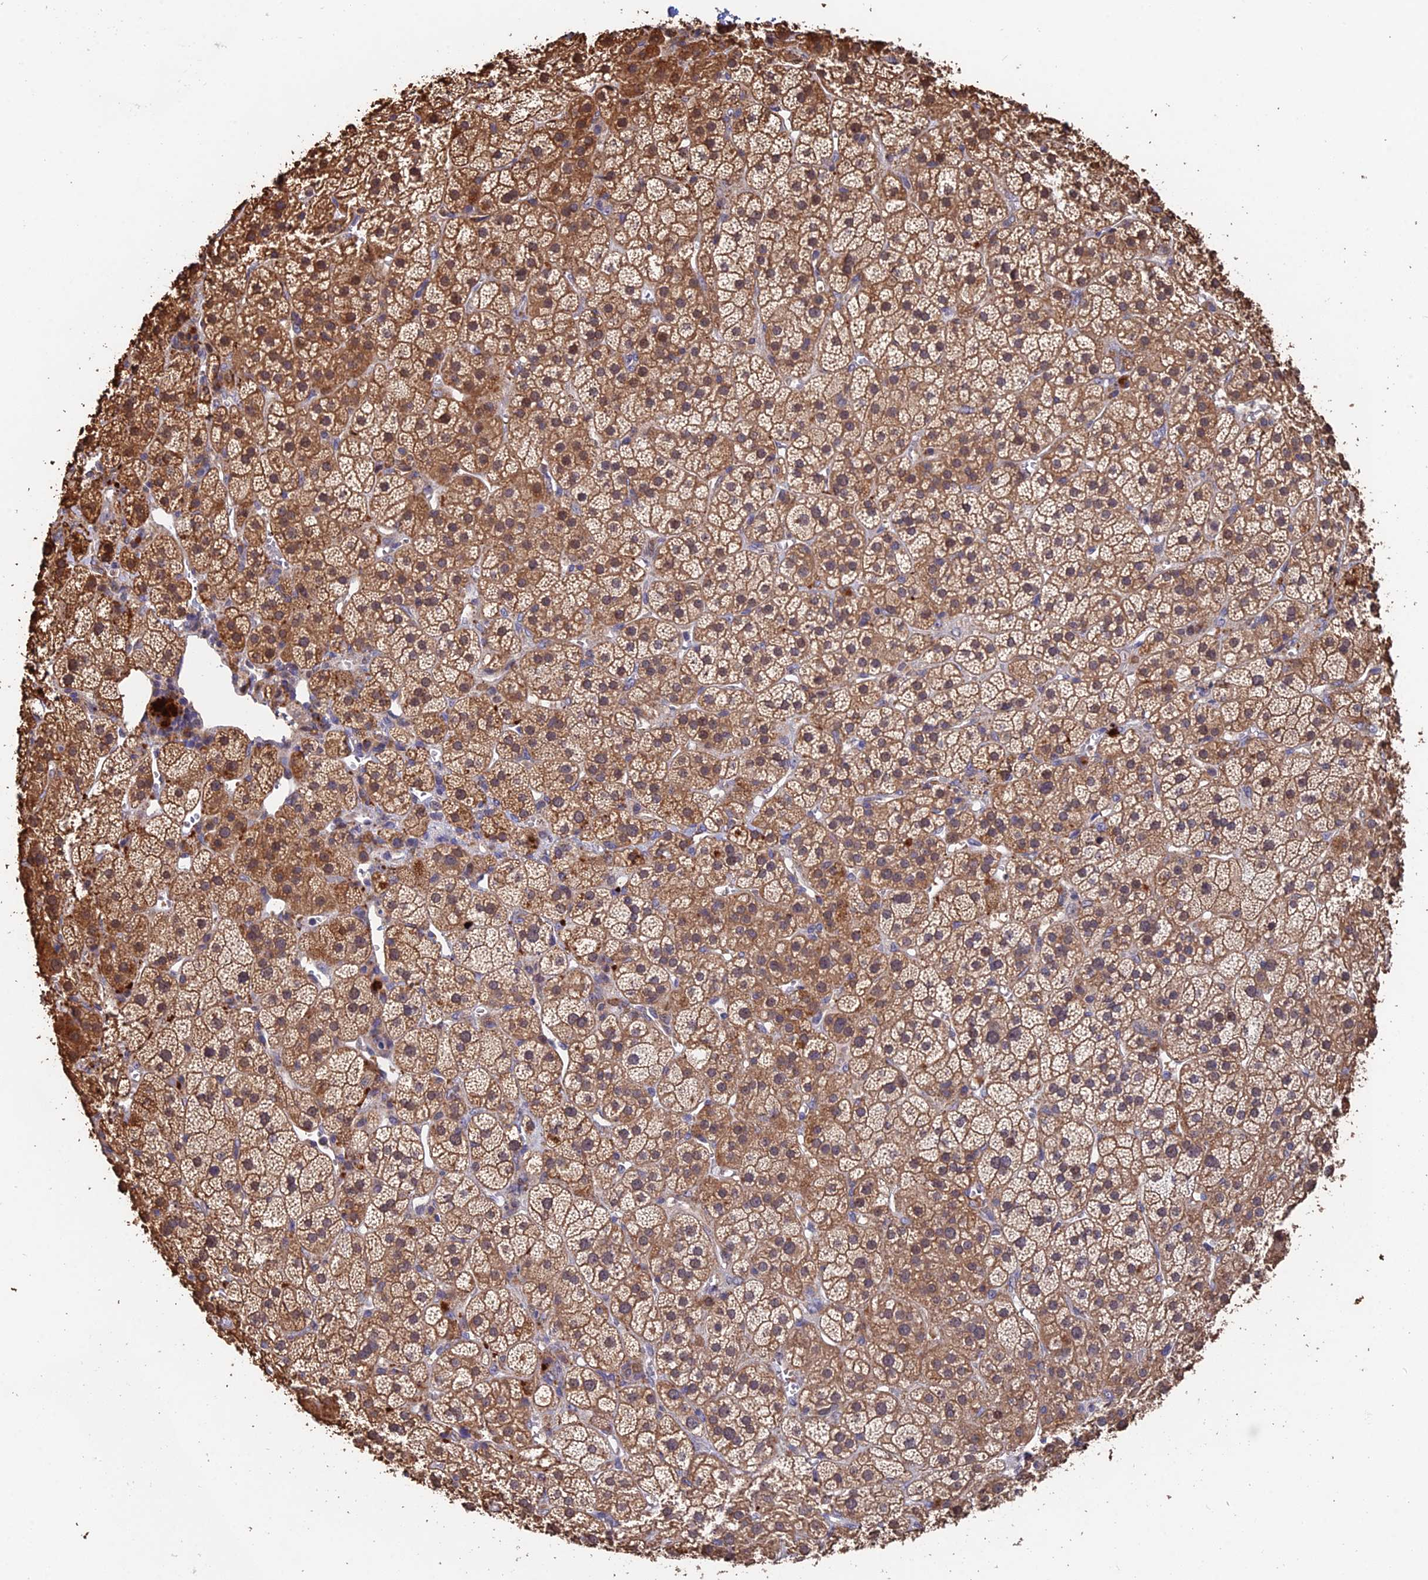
{"staining": {"intensity": "moderate", "quantity": ">75%", "location": "cytoplasmic/membranous"}, "tissue": "adrenal gland", "cell_type": "Glandular cells", "image_type": "normal", "snomed": [{"axis": "morphology", "description": "Normal tissue, NOS"}, {"axis": "topography", "description": "Adrenal gland"}], "caption": "IHC of unremarkable human adrenal gland shows medium levels of moderate cytoplasmic/membranous positivity in approximately >75% of glandular cells.", "gene": "ACTR5", "patient": {"sex": "female", "age": 70}}